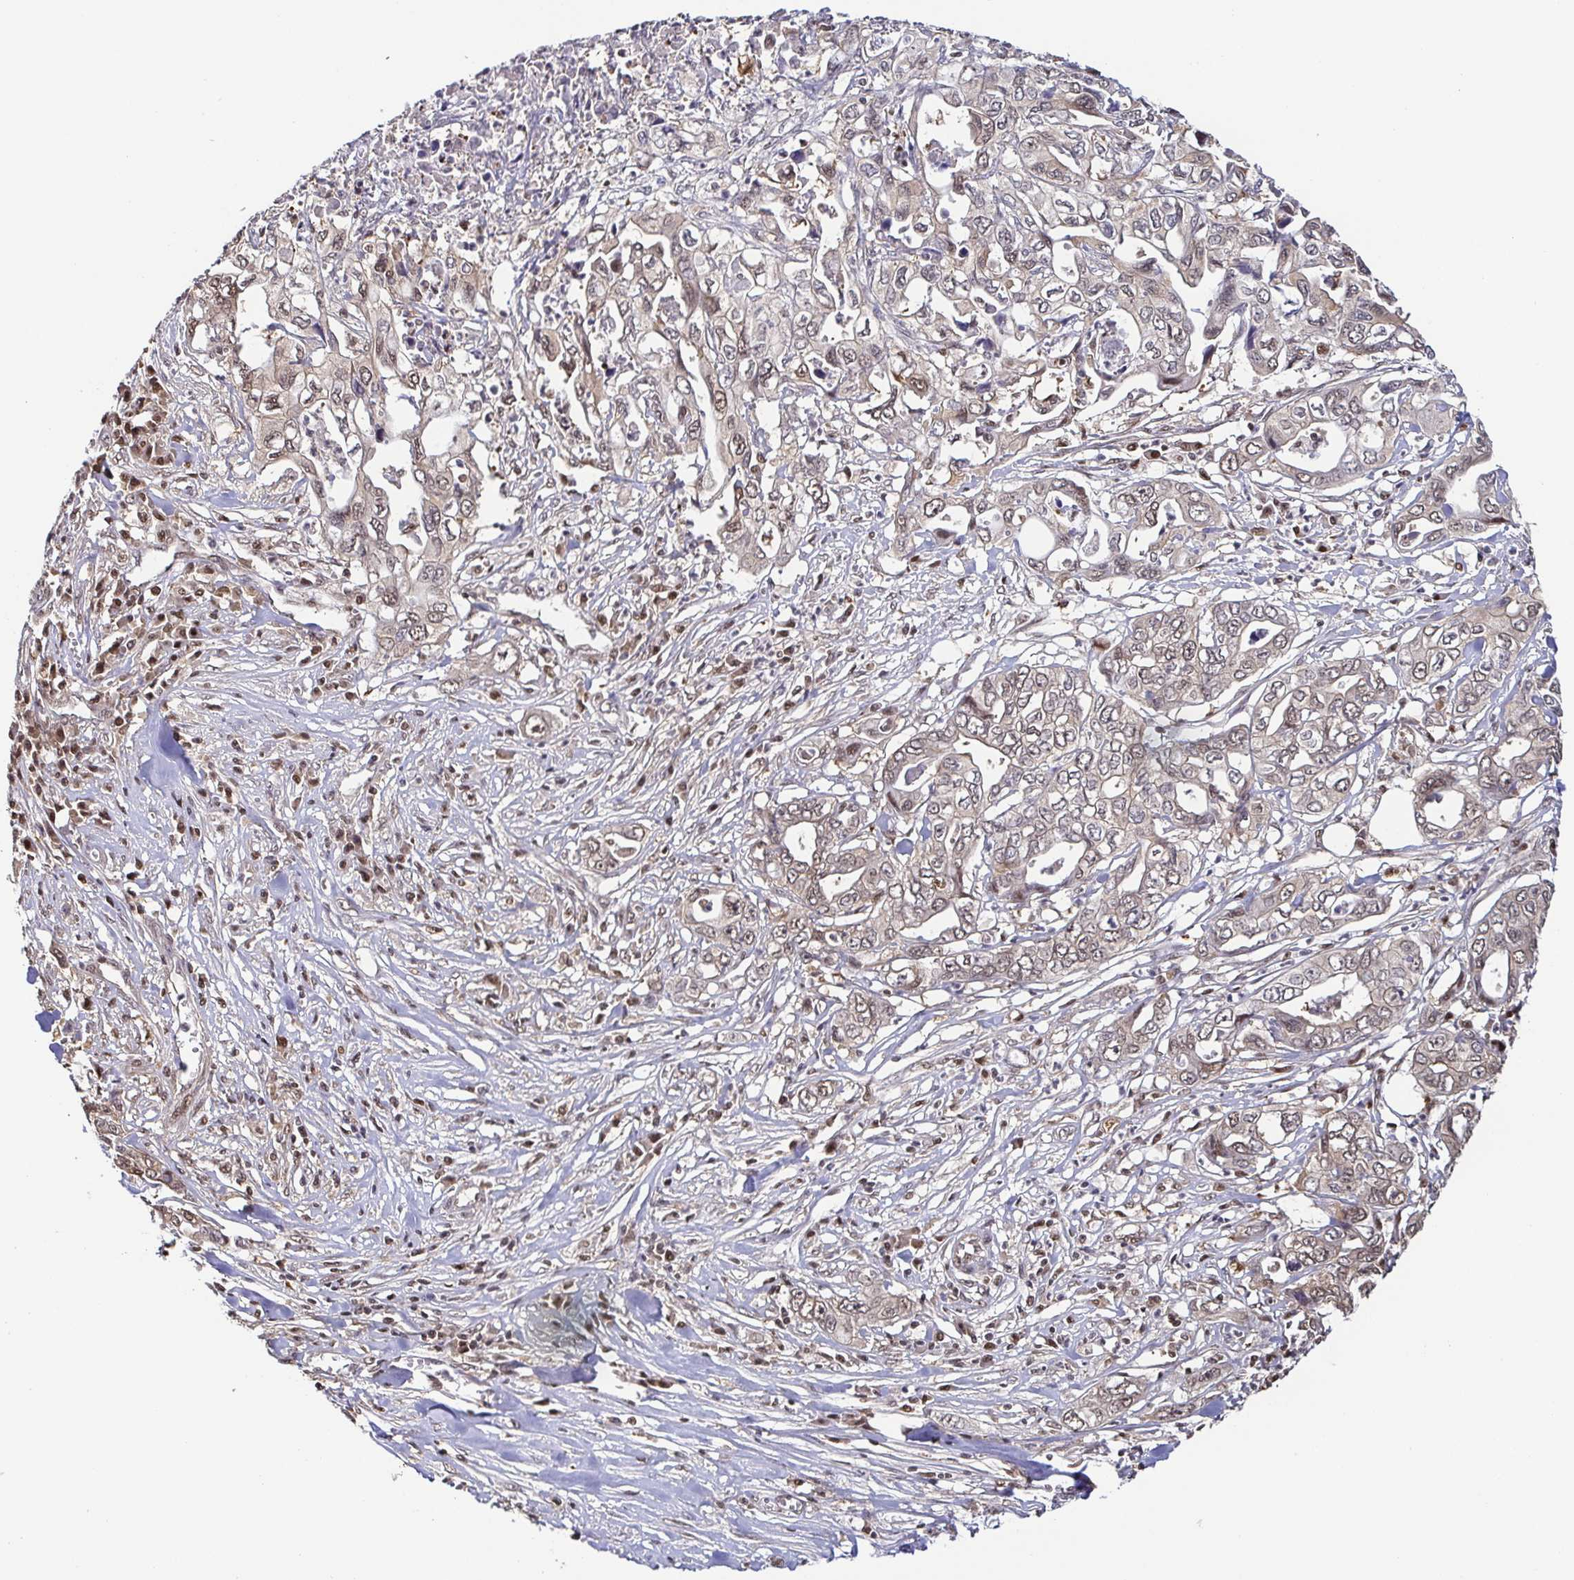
{"staining": {"intensity": "moderate", "quantity": "25%-75%", "location": "cytoplasmic/membranous,nuclear"}, "tissue": "pancreatic cancer", "cell_type": "Tumor cells", "image_type": "cancer", "snomed": [{"axis": "morphology", "description": "Adenocarcinoma, NOS"}, {"axis": "topography", "description": "Pancreas"}], "caption": "A brown stain highlights moderate cytoplasmic/membranous and nuclear positivity of a protein in human adenocarcinoma (pancreatic) tumor cells.", "gene": "PSMB9", "patient": {"sex": "male", "age": 68}}